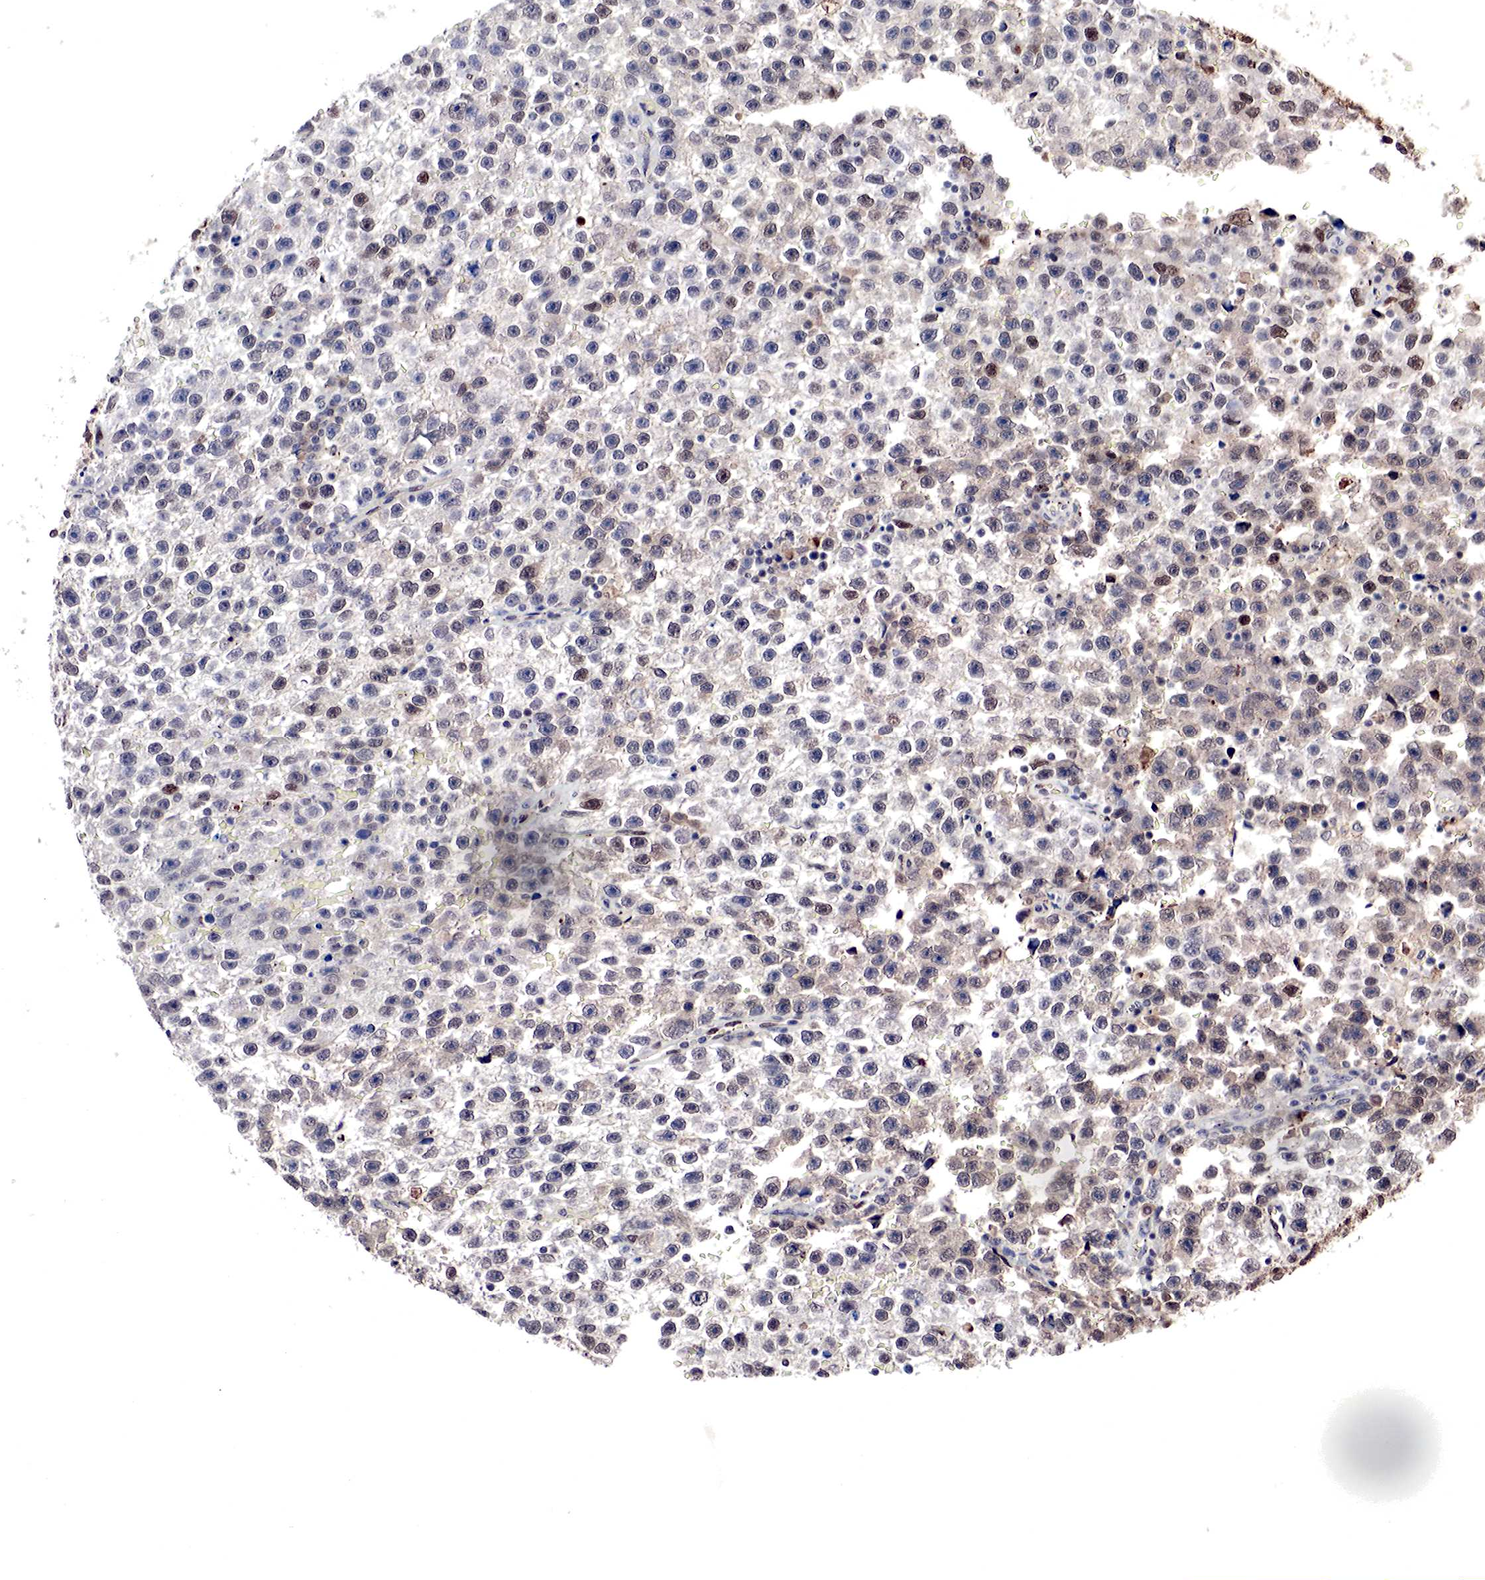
{"staining": {"intensity": "weak", "quantity": "<25%", "location": "cytoplasmic/membranous"}, "tissue": "testis cancer", "cell_type": "Tumor cells", "image_type": "cancer", "snomed": [{"axis": "morphology", "description": "Seminoma, NOS"}, {"axis": "topography", "description": "Testis"}], "caption": "A micrograph of seminoma (testis) stained for a protein demonstrates no brown staining in tumor cells.", "gene": "DACH2", "patient": {"sex": "male", "age": 33}}